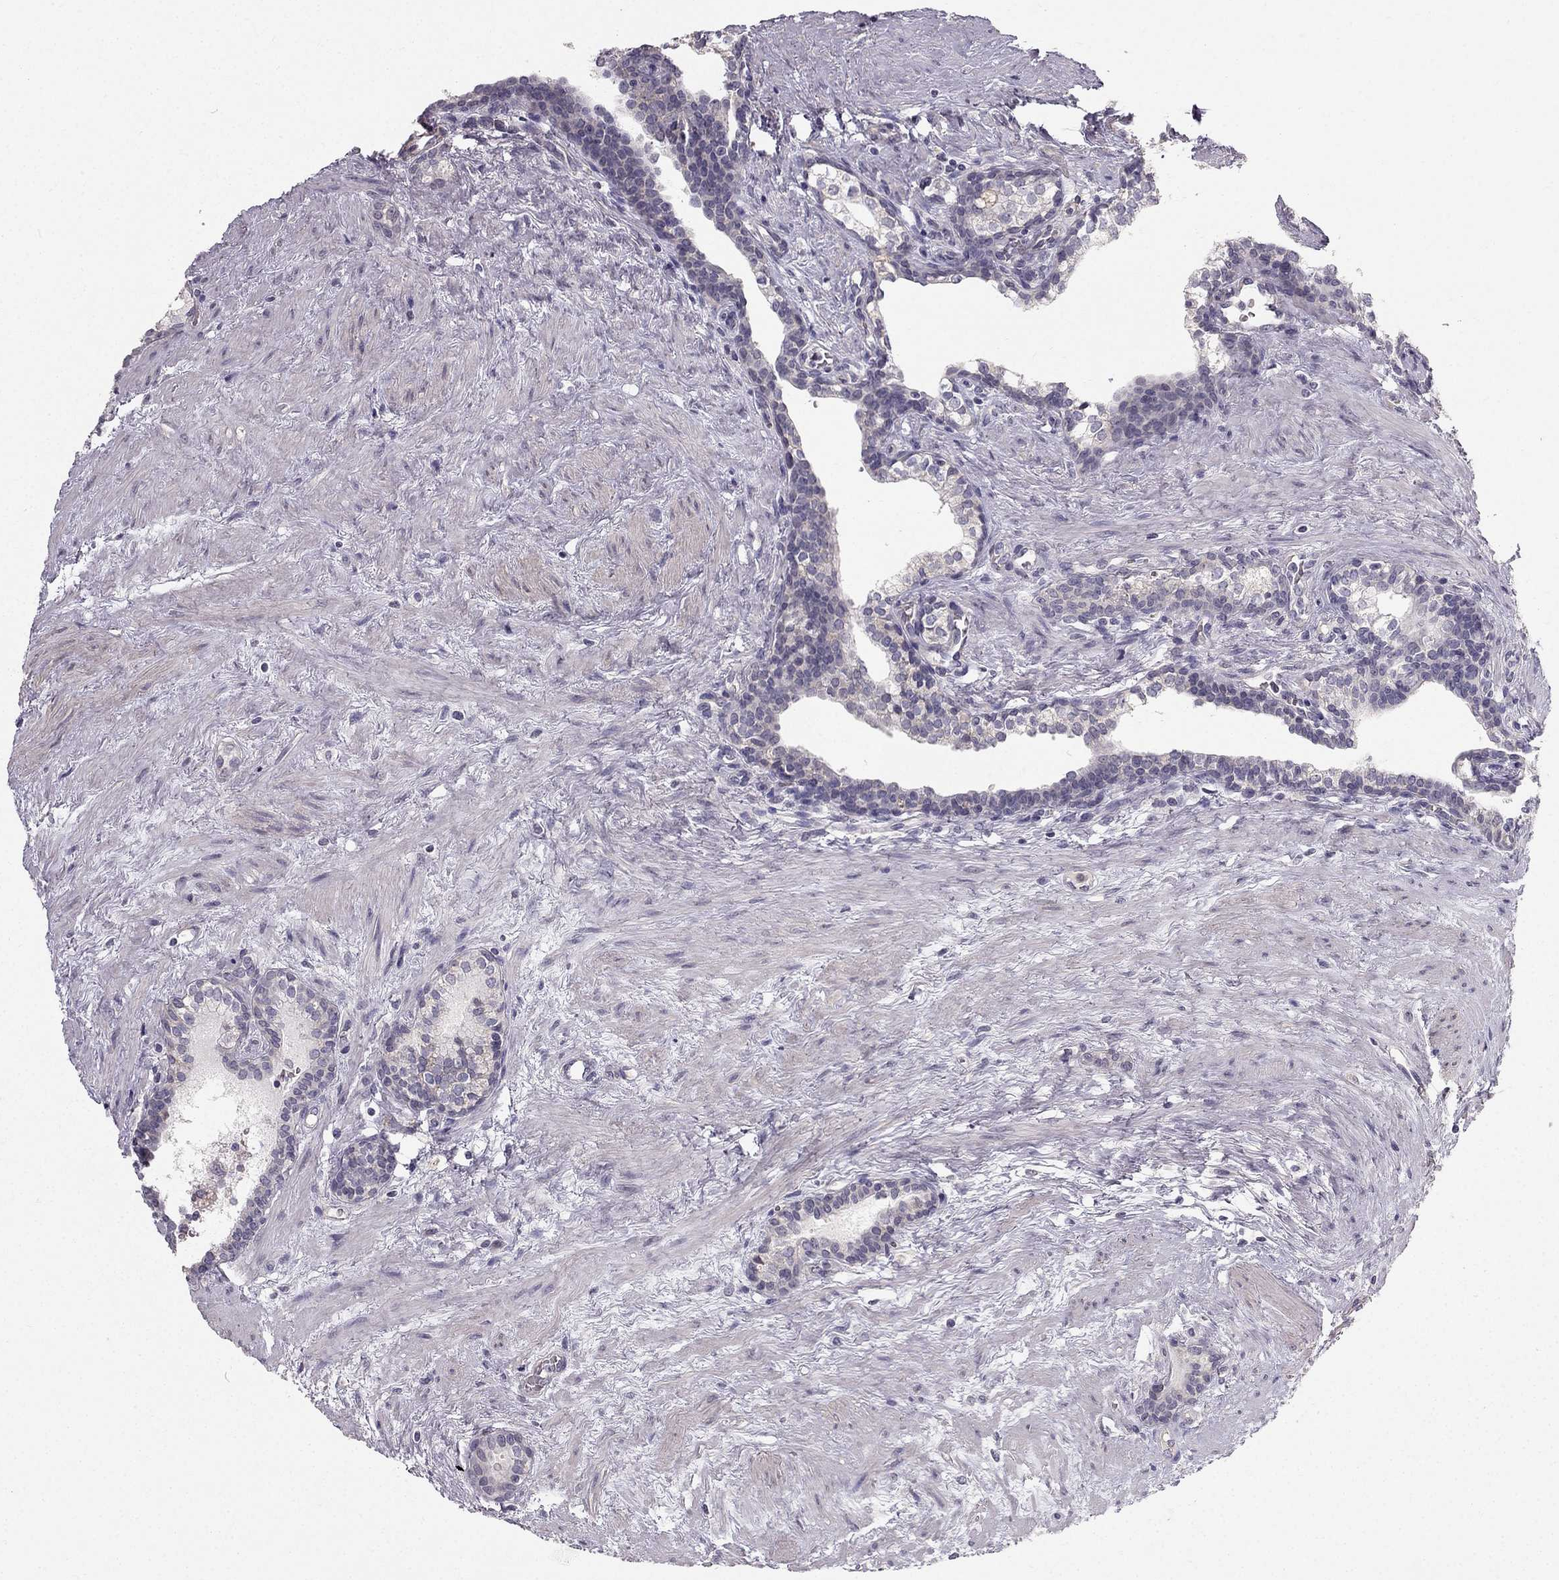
{"staining": {"intensity": "negative", "quantity": "none", "location": "none"}, "tissue": "prostate cancer", "cell_type": "Tumor cells", "image_type": "cancer", "snomed": [{"axis": "morphology", "description": "Adenocarcinoma, NOS"}, {"axis": "morphology", "description": "Adenocarcinoma, High grade"}, {"axis": "topography", "description": "Prostate"}], "caption": "Immunohistochemistry histopathology image of neoplastic tissue: prostate cancer stained with DAB exhibits no significant protein positivity in tumor cells.", "gene": "TSPYL5", "patient": {"sex": "male", "age": 61}}